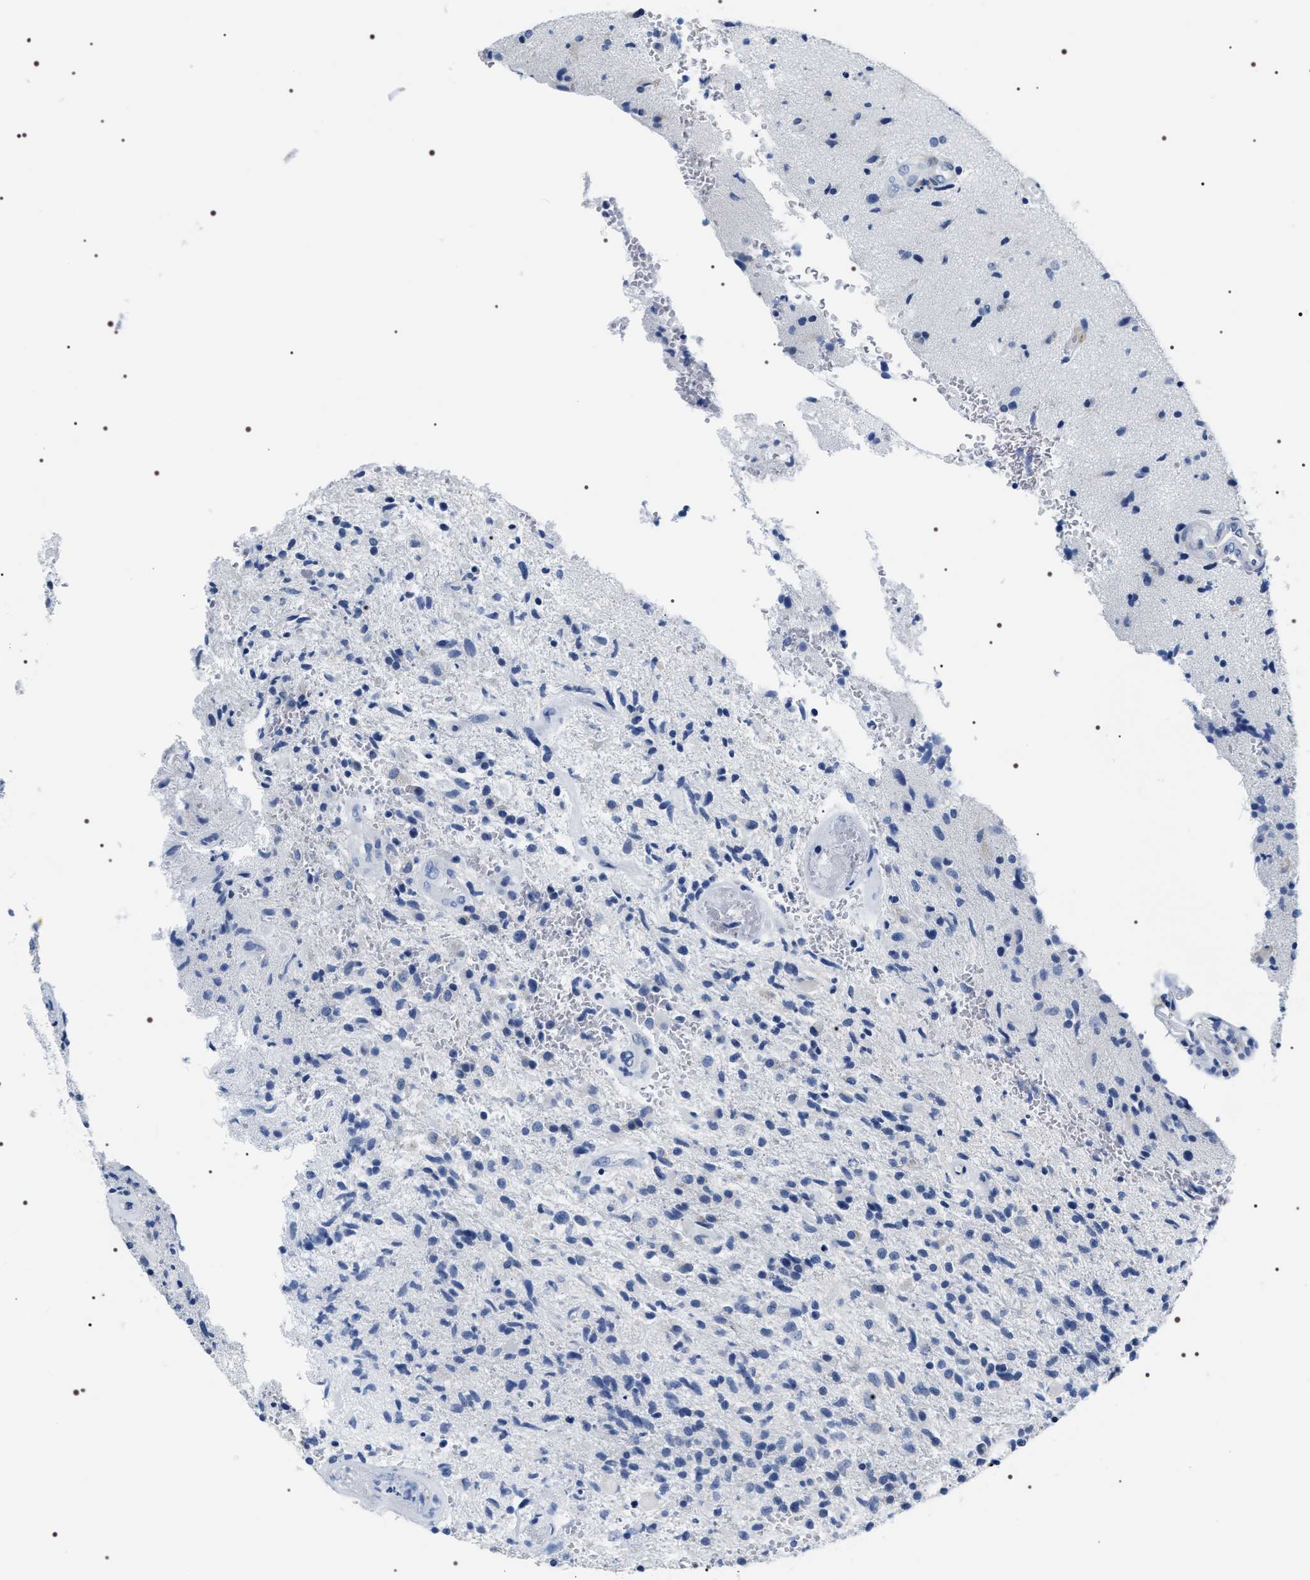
{"staining": {"intensity": "negative", "quantity": "none", "location": "none"}, "tissue": "glioma", "cell_type": "Tumor cells", "image_type": "cancer", "snomed": [{"axis": "morphology", "description": "Glioma, malignant, High grade"}, {"axis": "topography", "description": "Brain"}], "caption": "Human glioma stained for a protein using immunohistochemistry exhibits no expression in tumor cells.", "gene": "ADH4", "patient": {"sex": "male", "age": 72}}